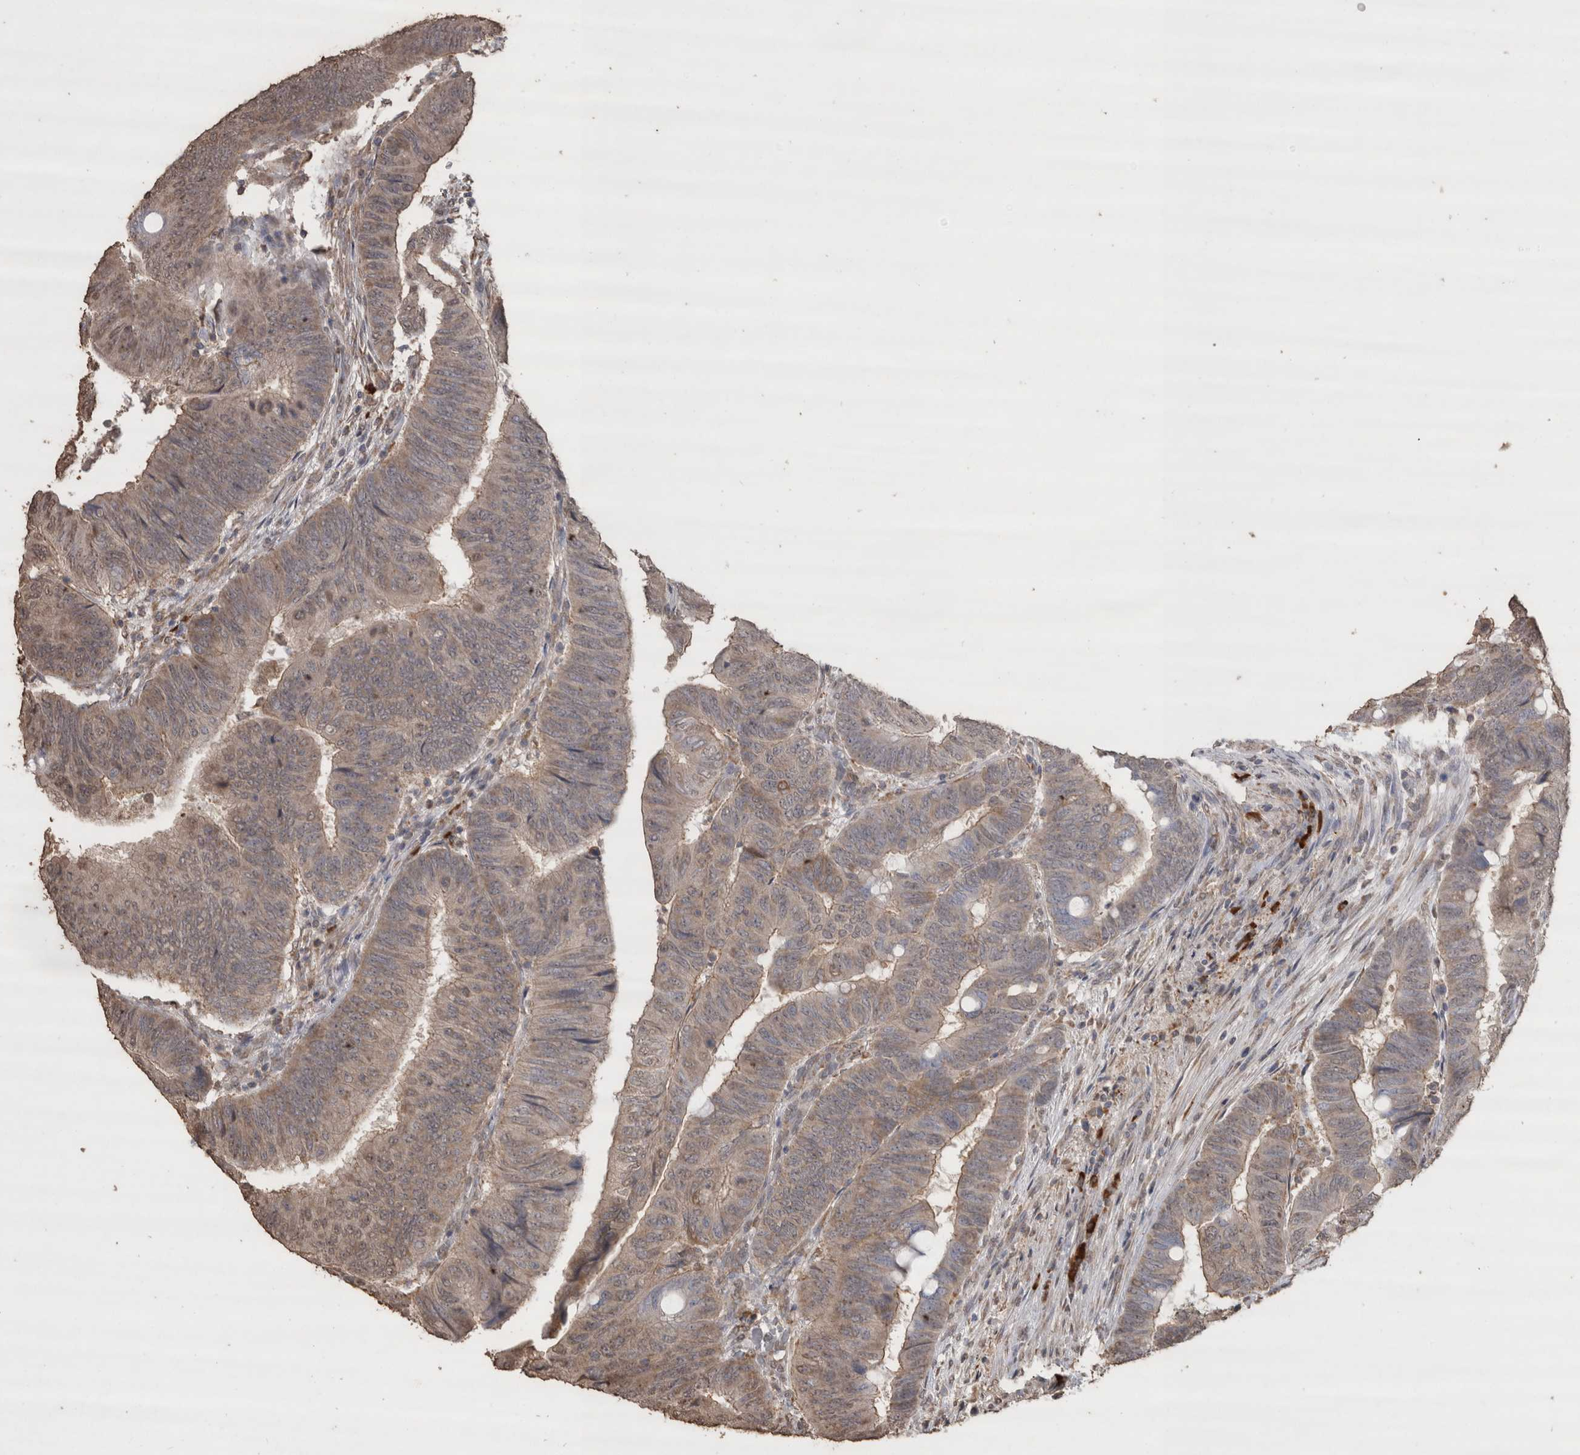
{"staining": {"intensity": "weak", "quantity": ">75%", "location": "cytoplasmic/membranous"}, "tissue": "colorectal cancer", "cell_type": "Tumor cells", "image_type": "cancer", "snomed": [{"axis": "morphology", "description": "Normal tissue, NOS"}, {"axis": "morphology", "description": "Adenocarcinoma, NOS"}, {"axis": "topography", "description": "Rectum"}, {"axis": "topography", "description": "Peripheral nerve tissue"}], "caption": "About >75% of tumor cells in colorectal cancer display weak cytoplasmic/membranous protein staining as visualized by brown immunohistochemical staining.", "gene": "CRELD2", "patient": {"sex": "male", "age": 92}}